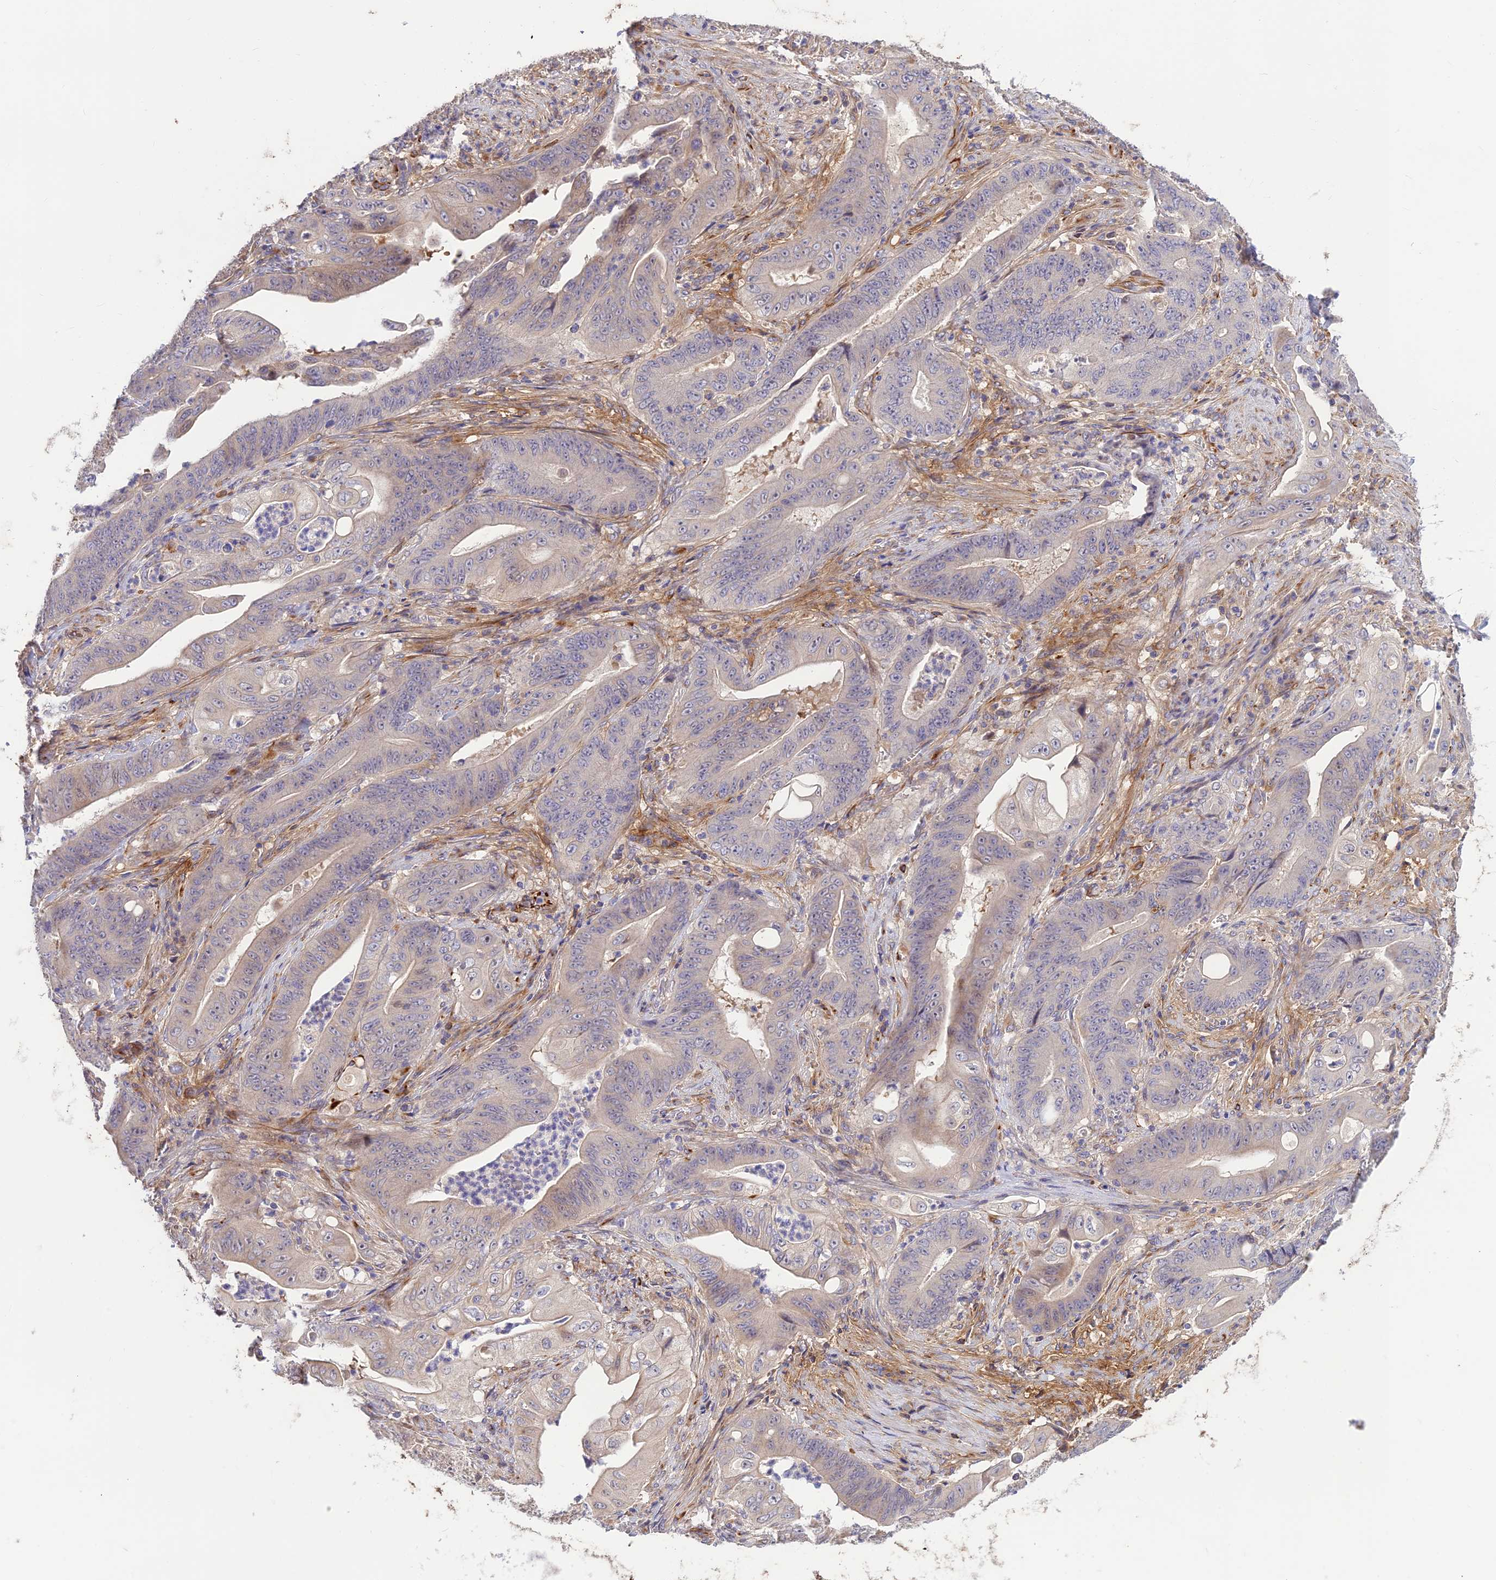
{"staining": {"intensity": "negative", "quantity": "none", "location": "none"}, "tissue": "stomach cancer", "cell_type": "Tumor cells", "image_type": "cancer", "snomed": [{"axis": "morphology", "description": "Adenocarcinoma, NOS"}, {"axis": "topography", "description": "Stomach"}], "caption": "Protein analysis of stomach cancer displays no significant positivity in tumor cells.", "gene": "ST8SIA5", "patient": {"sex": "female", "age": 73}}